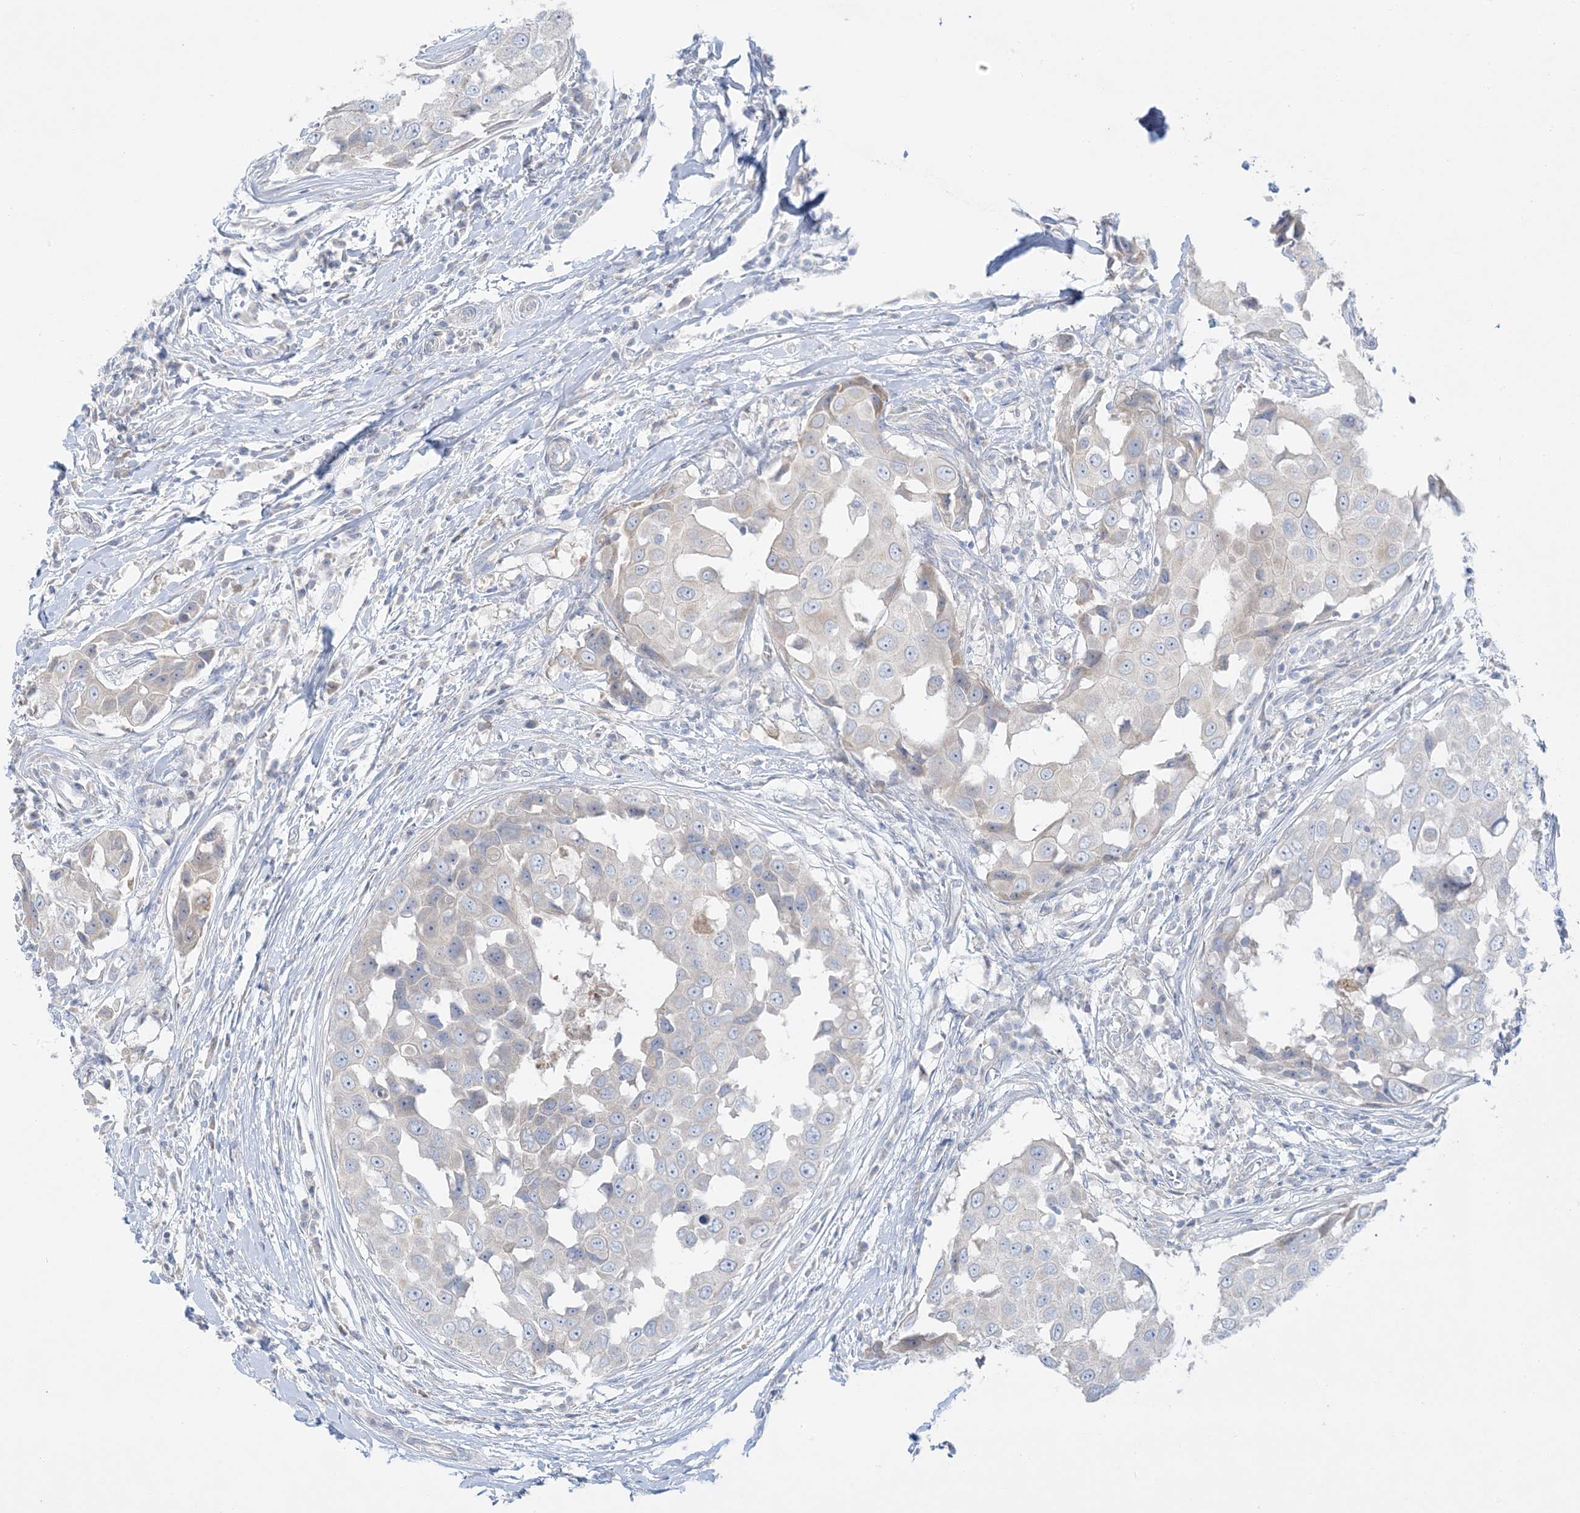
{"staining": {"intensity": "negative", "quantity": "none", "location": "none"}, "tissue": "breast cancer", "cell_type": "Tumor cells", "image_type": "cancer", "snomed": [{"axis": "morphology", "description": "Duct carcinoma"}, {"axis": "topography", "description": "Breast"}], "caption": "Tumor cells show no significant positivity in breast invasive ductal carcinoma.", "gene": "FAM184A", "patient": {"sex": "female", "age": 27}}